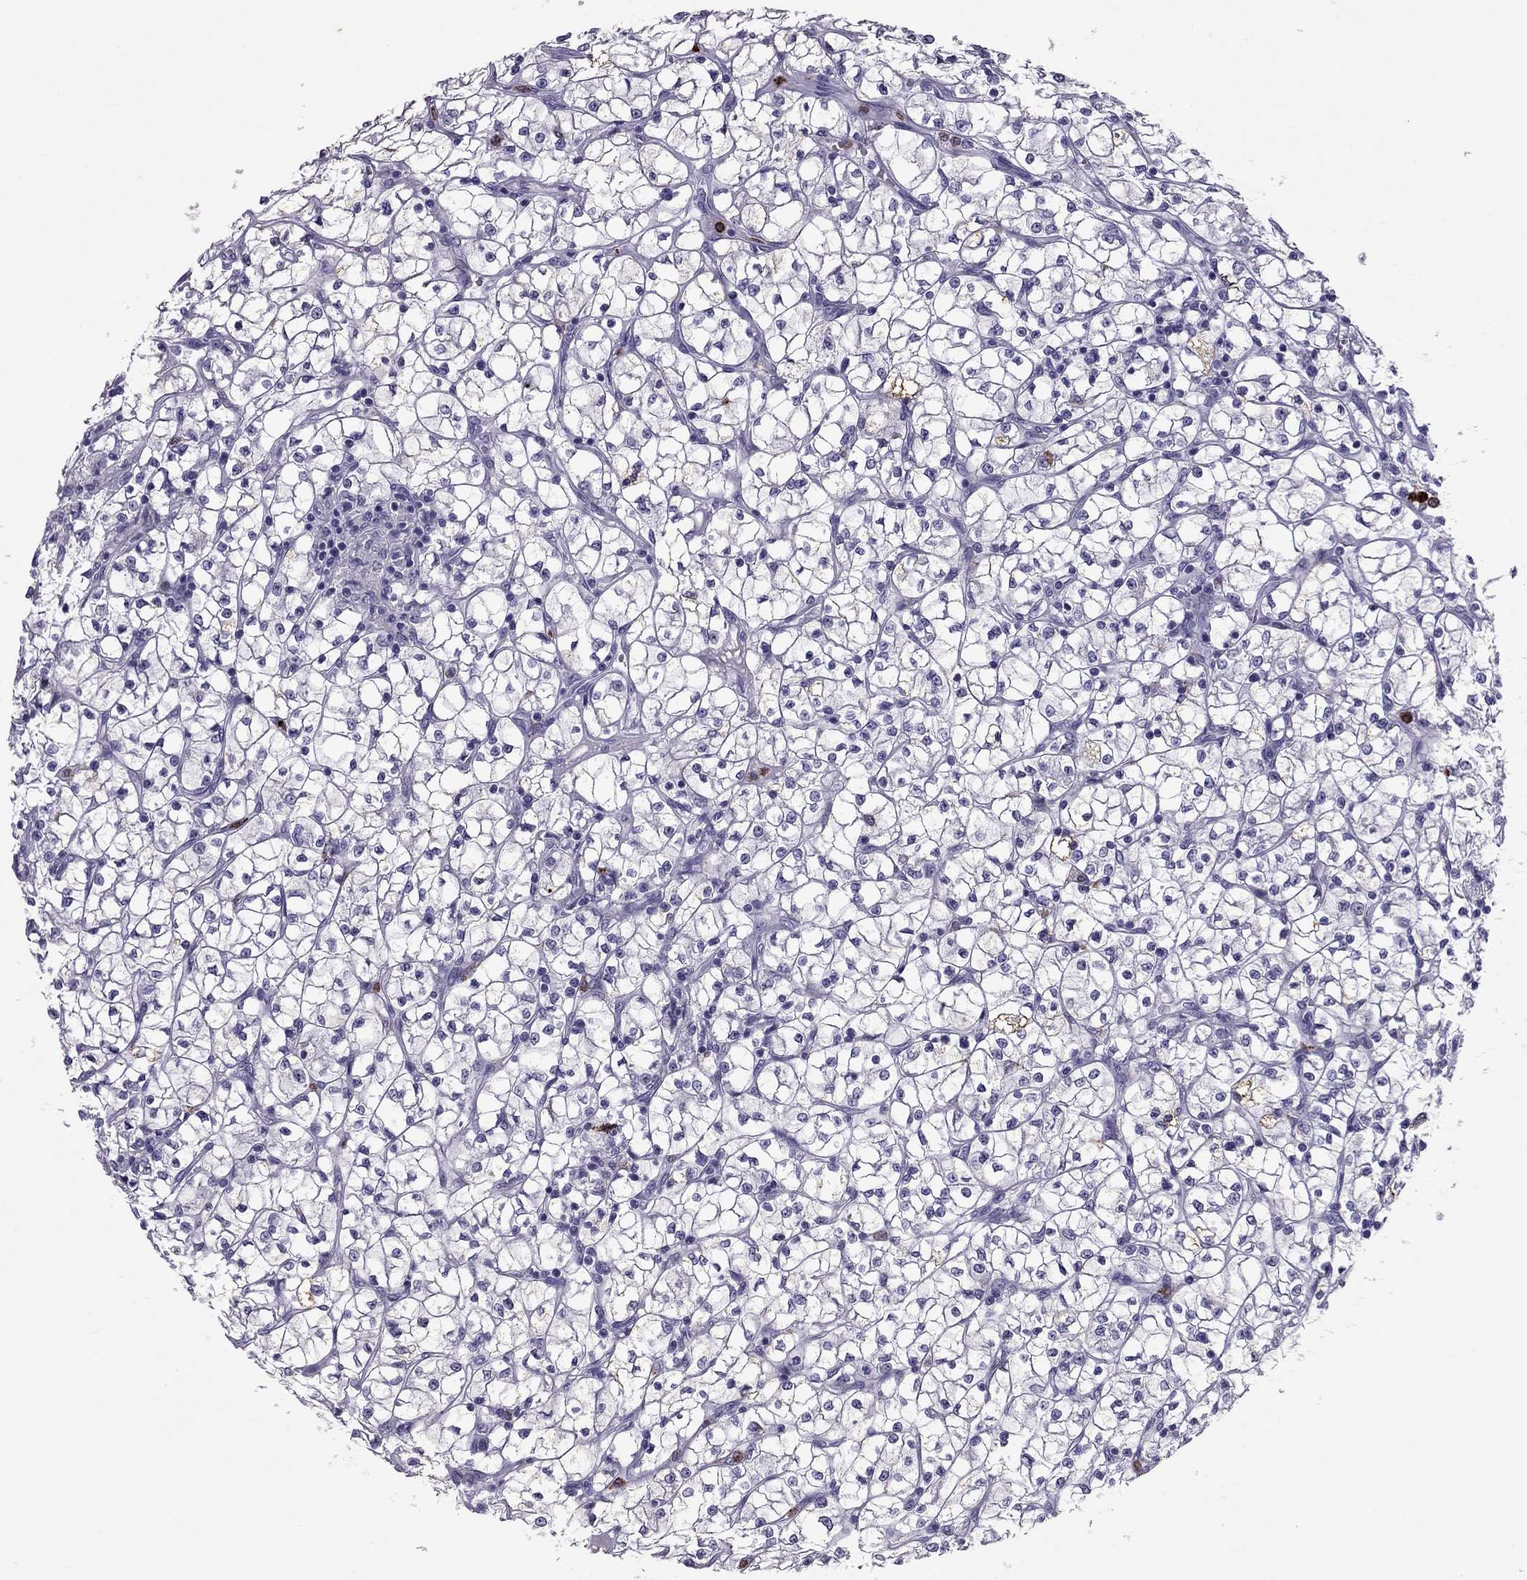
{"staining": {"intensity": "weak", "quantity": "<25%", "location": "cytoplasmic/membranous"}, "tissue": "renal cancer", "cell_type": "Tumor cells", "image_type": "cancer", "snomed": [{"axis": "morphology", "description": "Adenocarcinoma, NOS"}, {"axis": "topography", "description": "Kidney"}], "caption": "This is an immunohistochemistry (IHC) micrograph of adenocarcinoma (renal). There is no positivity in tumor cells.", "gene": "CCL27", "patient": {"sex": "female", "age": 64}}